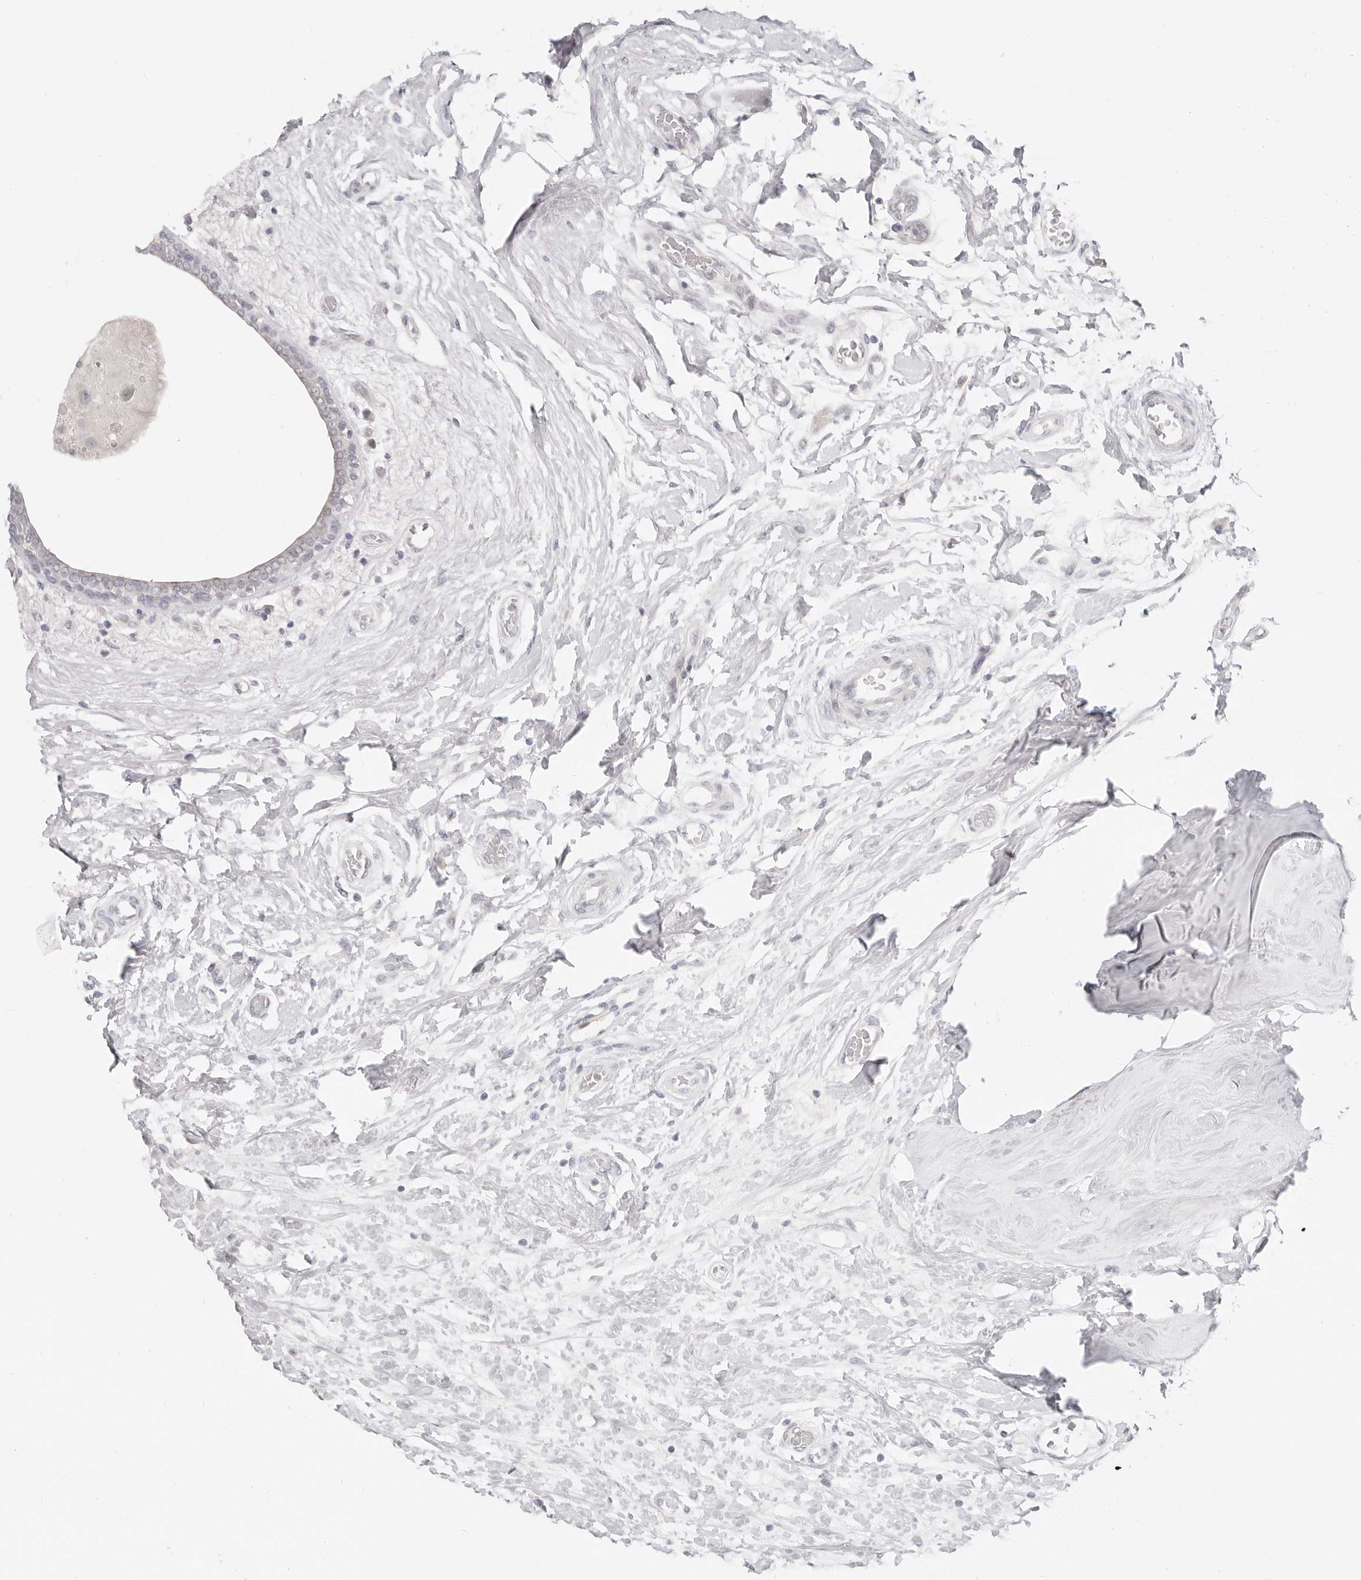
{"staining": {"intensity": "negative", "quantity": "none", "location": "none"}, "tissue": "breast cancer", "cell_type": "Tumor cells", "image_type": "cancer", "snomed": [{"axis": "morphology", "description": "Duct carcinoma"}, {"axis": "topography", "description": "Breast"}], "caption": "There is no significant expression in tumor cells of breast cancer (invasive ductal carcinoma). (Stains: DAB (3,3'-diaminobenzidine) immunohistochemistry (IHC) with hematoxylin counter stain, Microscopy: brightfield microscopy at high magnification).", "gene": "ASCL1", "patient": {"sex": "female", "age": 62}}